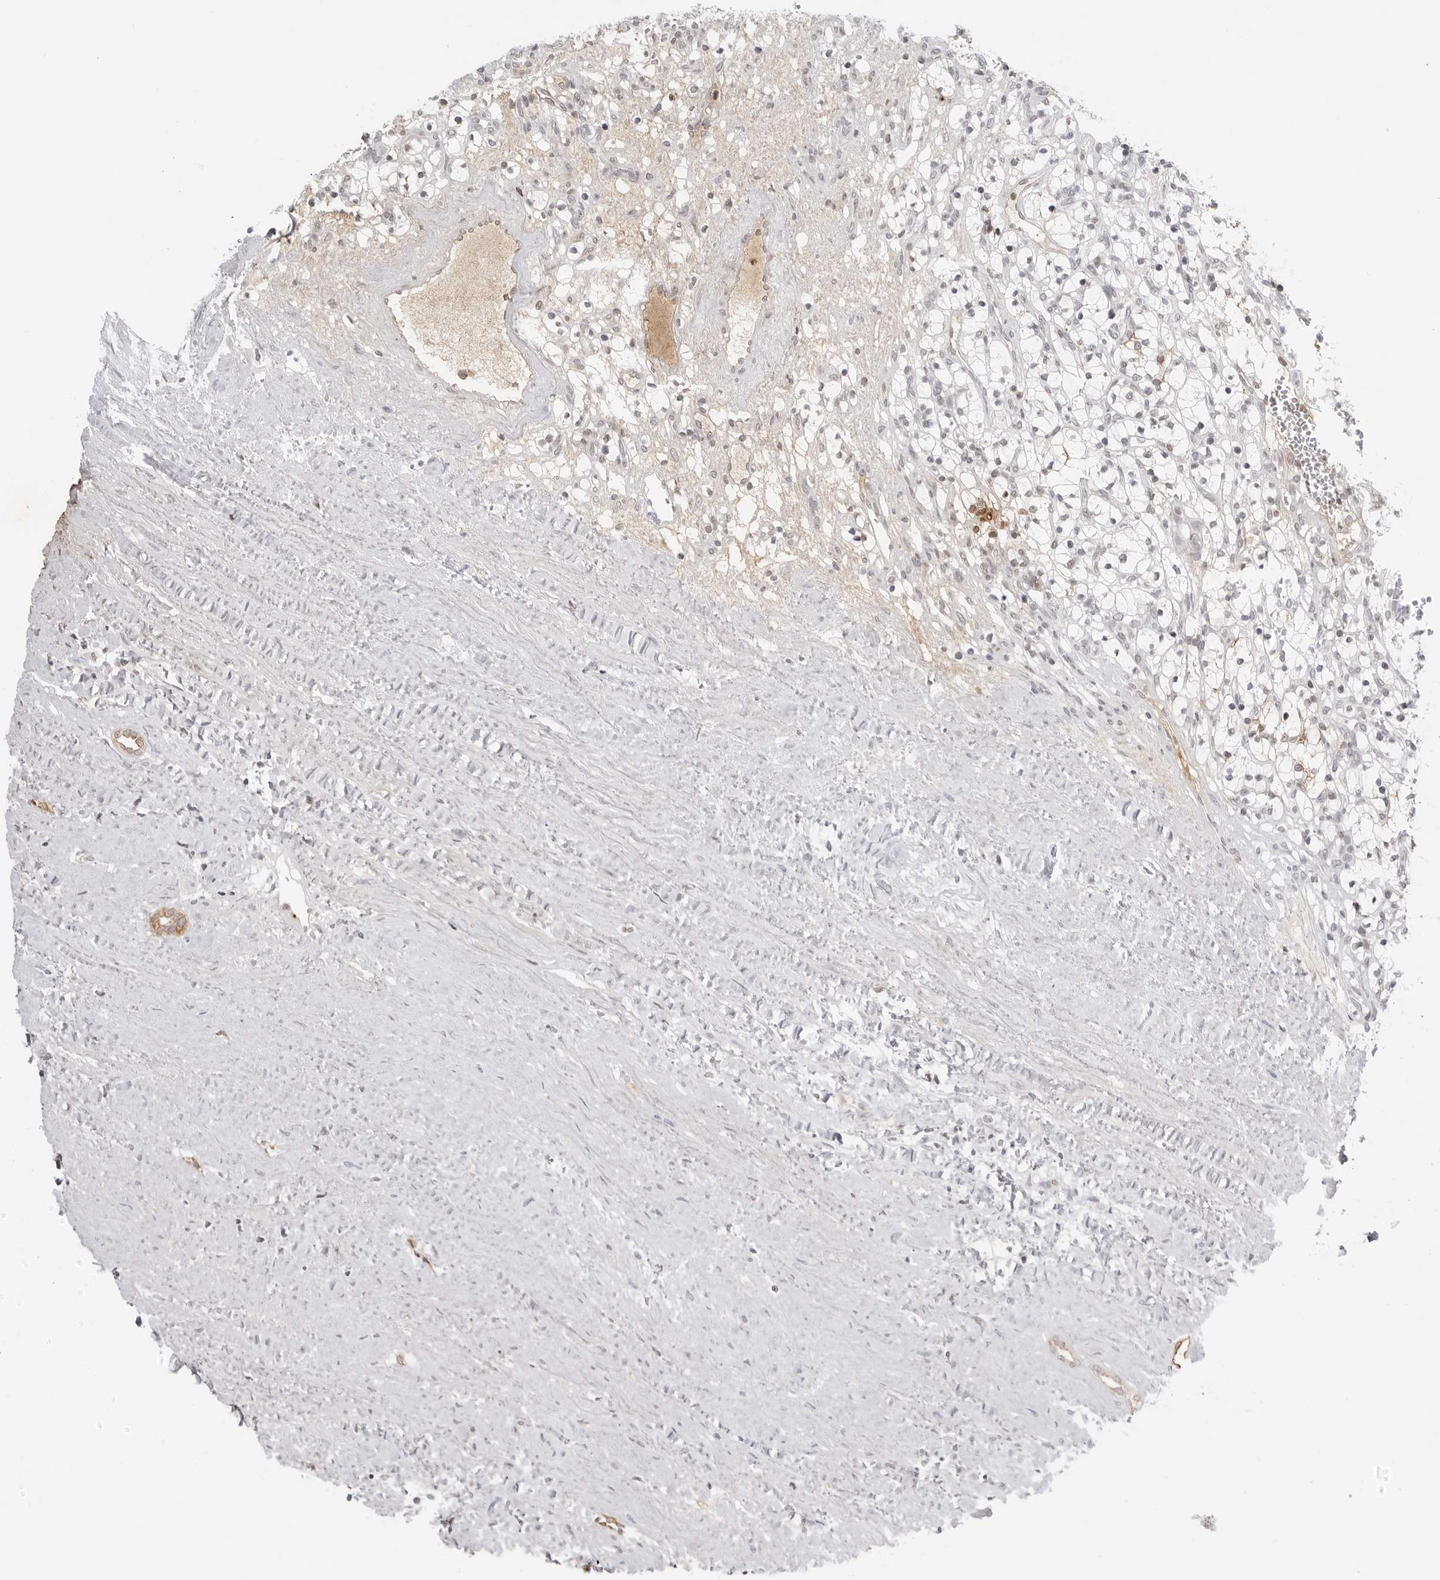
{"staining": {"intensity": "moderate", "quantity": "<25%", "location": "cytoplasmic/membranous"}, "tissue": "renal cancer", "cell_type": "Tumor cells", "image_type": "cancer", "snomed": [{"axis": "morphology", "description": "Adenocarcinoma, NOS"}, {"axis": "topography", "description": "Kidney"}], "caption": "Protein expression analysis of human renal adenocarcinoma reveals moderate cytoplasmic/membranous staining in approximately <25% of tumor cells. The protein of interest is stained brown, and the nuclei are stained in blue (DAB (3,3'-diaminobenzidine) IHC with brightfield microscopy, high magnification).", "gene": "SERPINF2", "patient": {"sex": "female", "age": 57}}